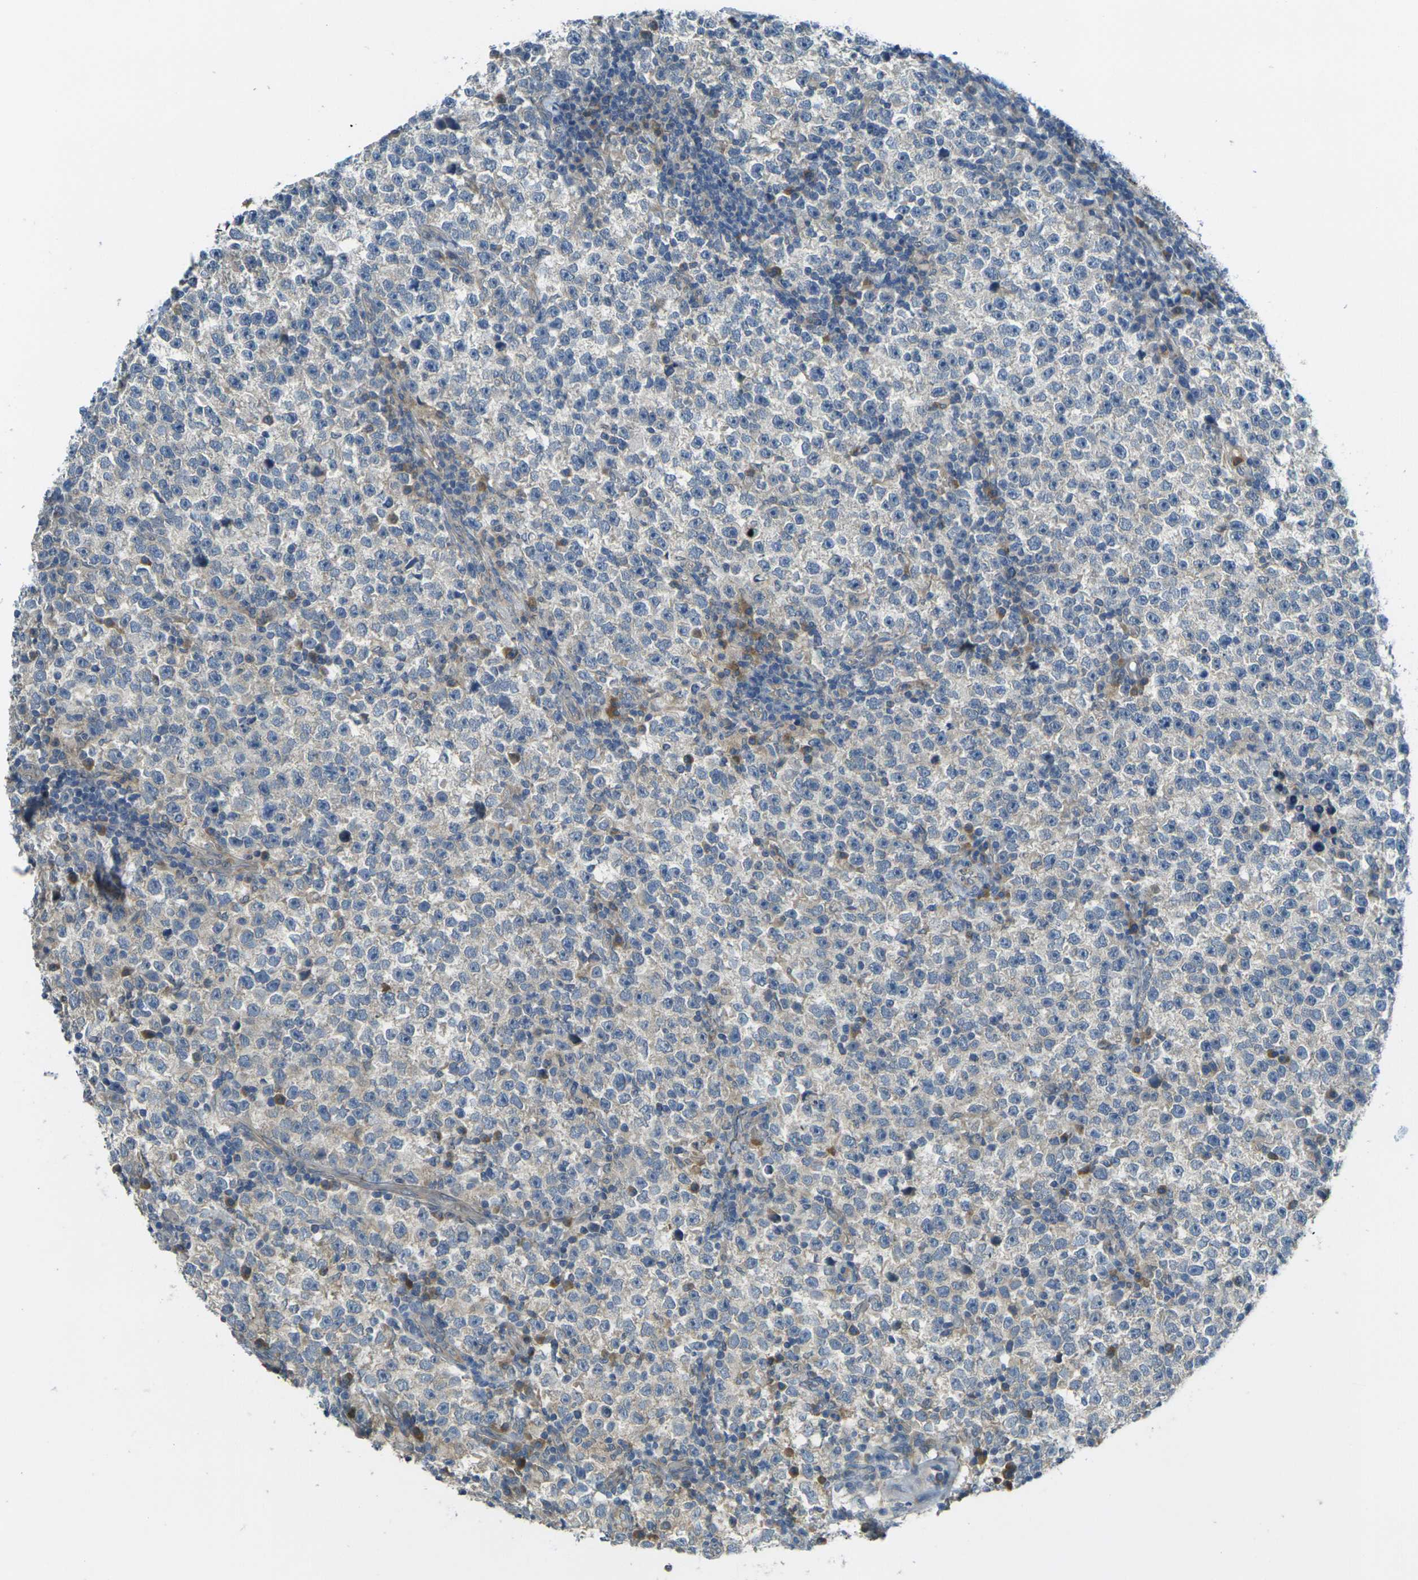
{"staining": {"intensity": "weak", "quantity": "<25%", "location": "cytoplasmic/membranous"}, "tissue": "testis cancer", "cell_type": "Tumor cells", "image_type": "cancer", "snomed": [{"axis": "morphology", "description": "Seminoma, NOS"}, {"axis": "topography", "description": "Testis"}], "caption": "There is no significant staining in tumor cells of testis seminoma. Brightfield microscopy of immunohistochemistry stained with DAB (3,3'-diaminobenzidine) (brown) and hematoxylin (blue), captured at high magnification.", "gene": "RHBDD1", "patient": {"sex": "male", "age": 43}}